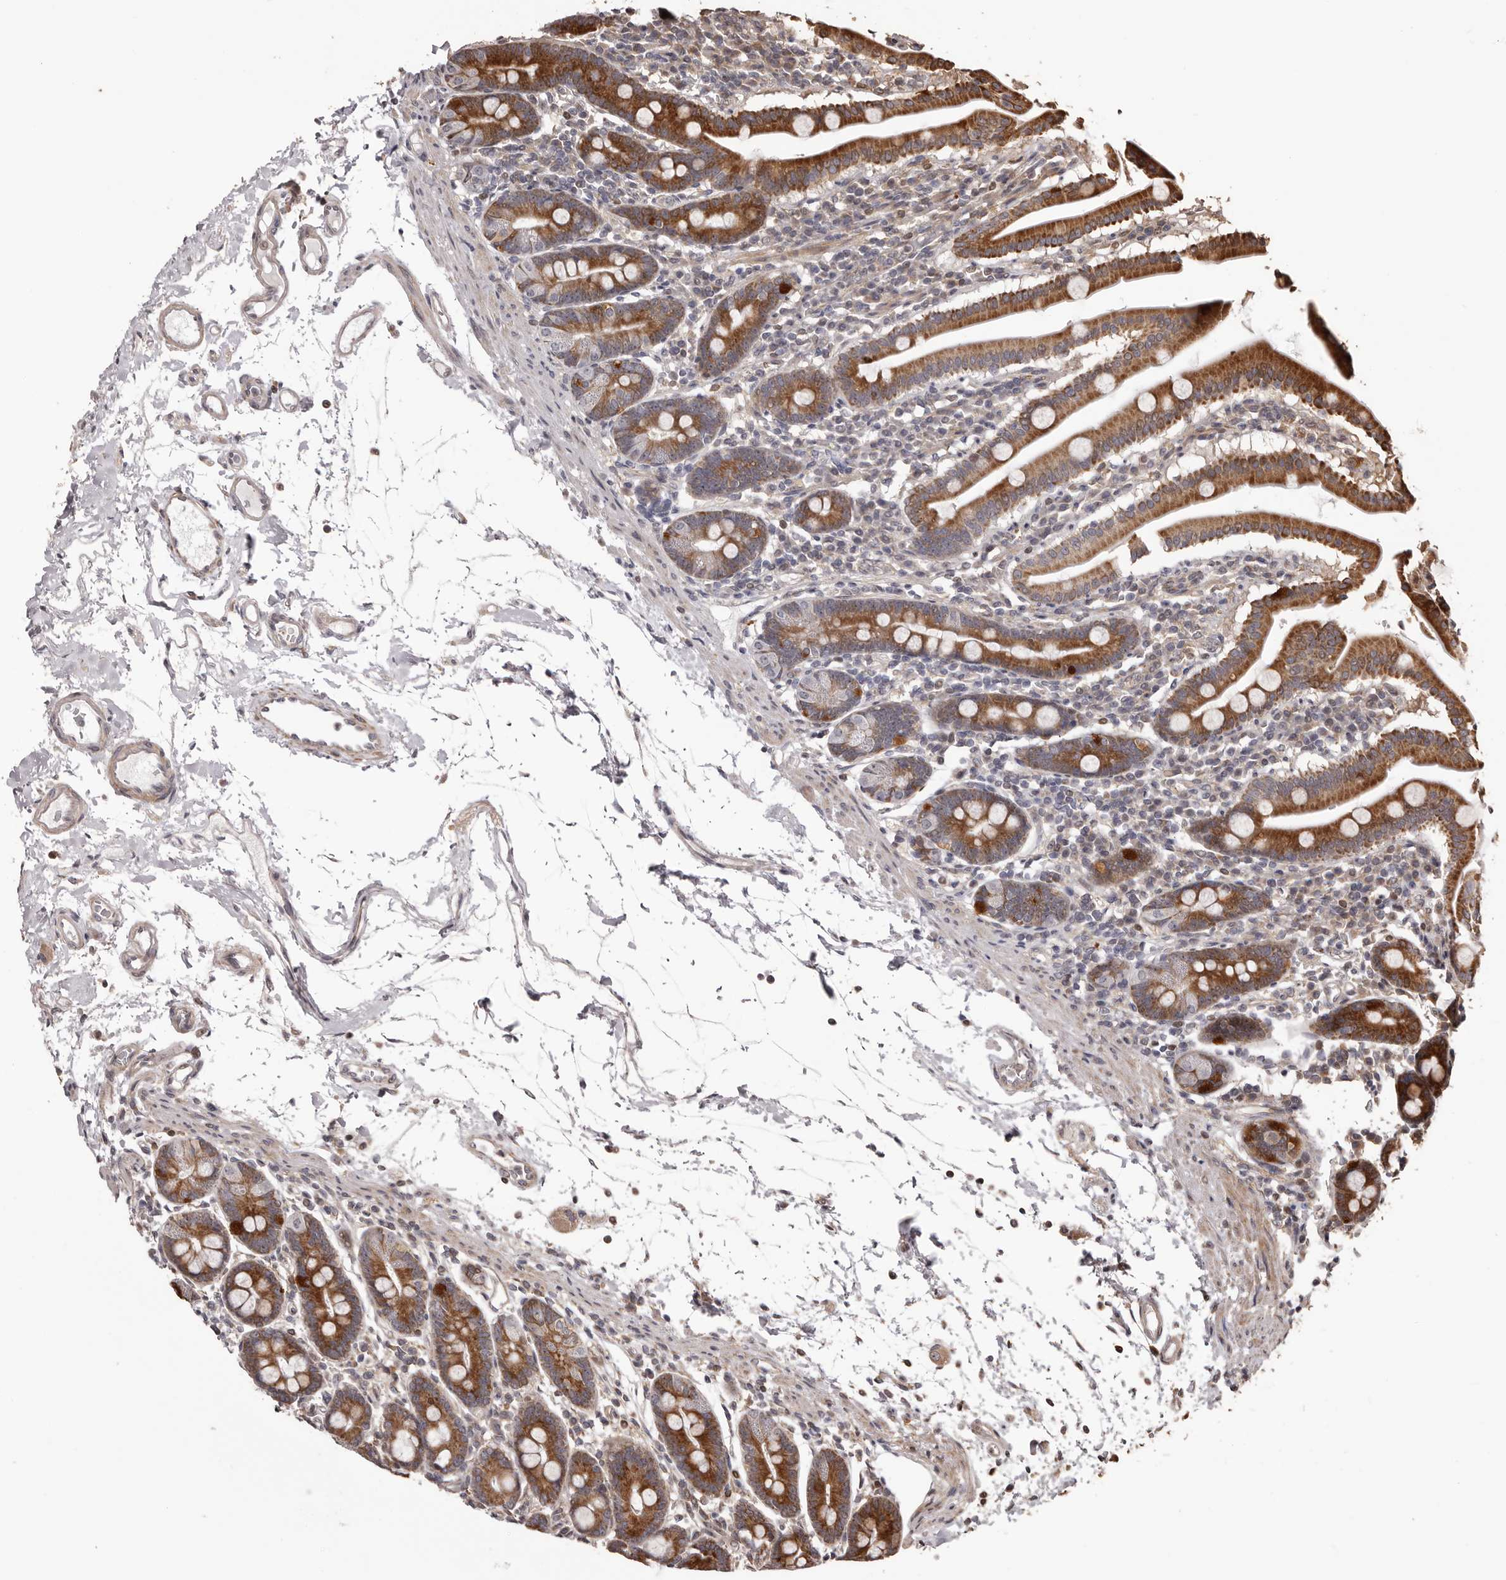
{"staining": {"intensity": "strong", "quantity": "25%-75%", "location": "cytoplasmic/membranous"}, "tissue": "duodenum", "cell_type": "Glandular cells", "image_type": "normal", "snomed": [{"axis": "morphology", "description": "Normal tissue, NOS"}, {"axis": "morphology", "description": "Adenocarcinoma, NOS"}, {"axis": "topography", "description": "Pancreas"}, {"axis": "topography", "description": "Duodenum"}], "caption": "Duodenum stained with IHC exhibits strong cytoplasmic/membranous positivity in about 25%-75% of glandular cells. (Brightfield microscopy of DAB IHC at high magnification).", "gene": "ZCCHC7", "patient": {"sex": "male", "age": 50}}